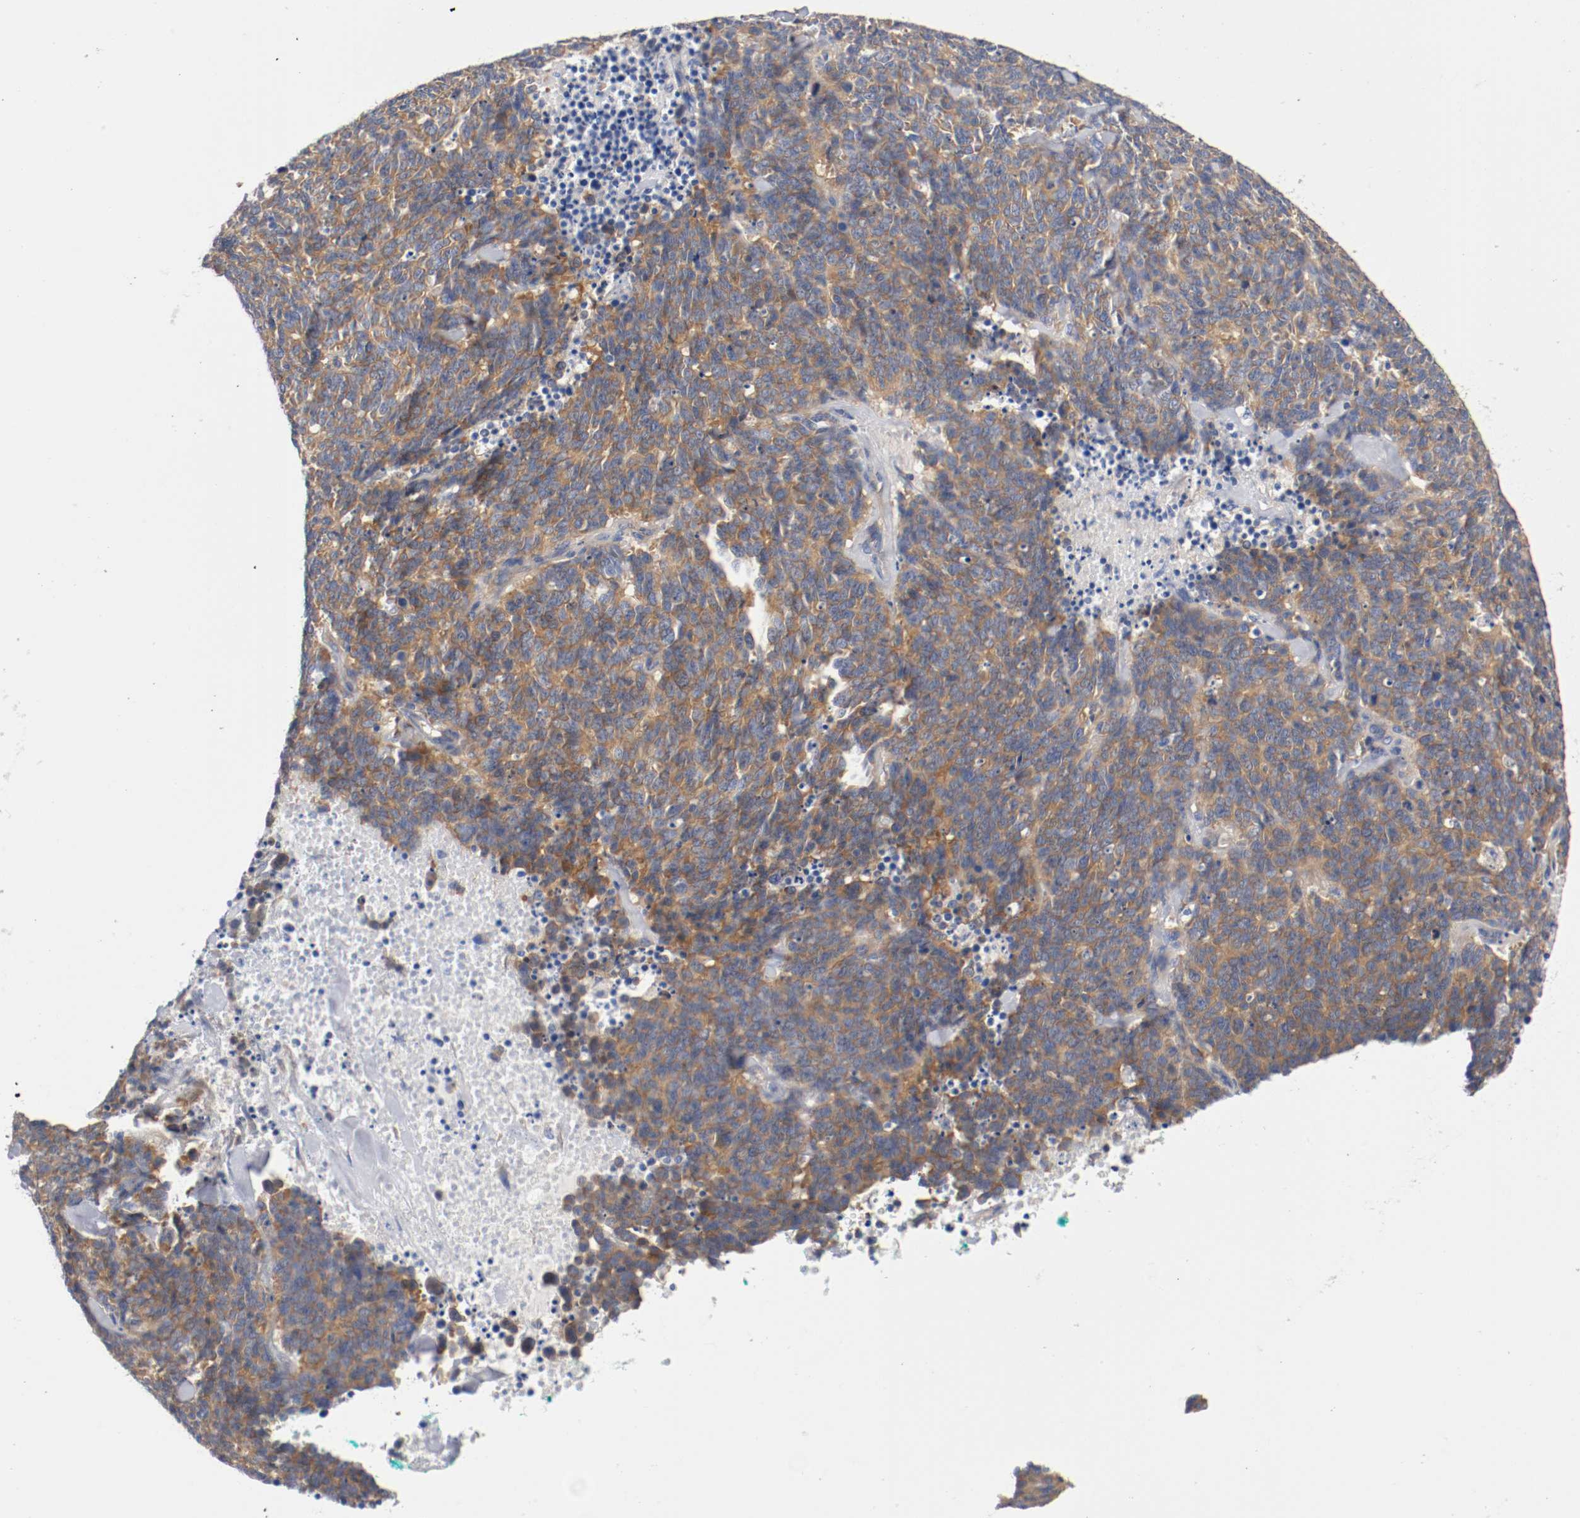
{"staining": {"intensity": "strong", "quantity": ">75%", "location": "cytoplasmic/membranous"}, "tissue": "lung cancer", "cell_type": "Tumor cells", "image_type": "cancer", "snomed": [{"axis": "morphology", "description": "Neoplasm, malignant, NOS"}, {"axis": "topography", "description": "Lung"}], "caption": "Protein staining reveals strong cytoplasmic/membranous positivity in approximately >75% of tumor cells in neoplasm (malignant) (lung). The staining is performed using DAB brown chromogen to label protein expression. The nuclei are counter-stained blue using hematoxylin.", "gene": "HGS", "patient": {"sex": "female", "age": 58}}